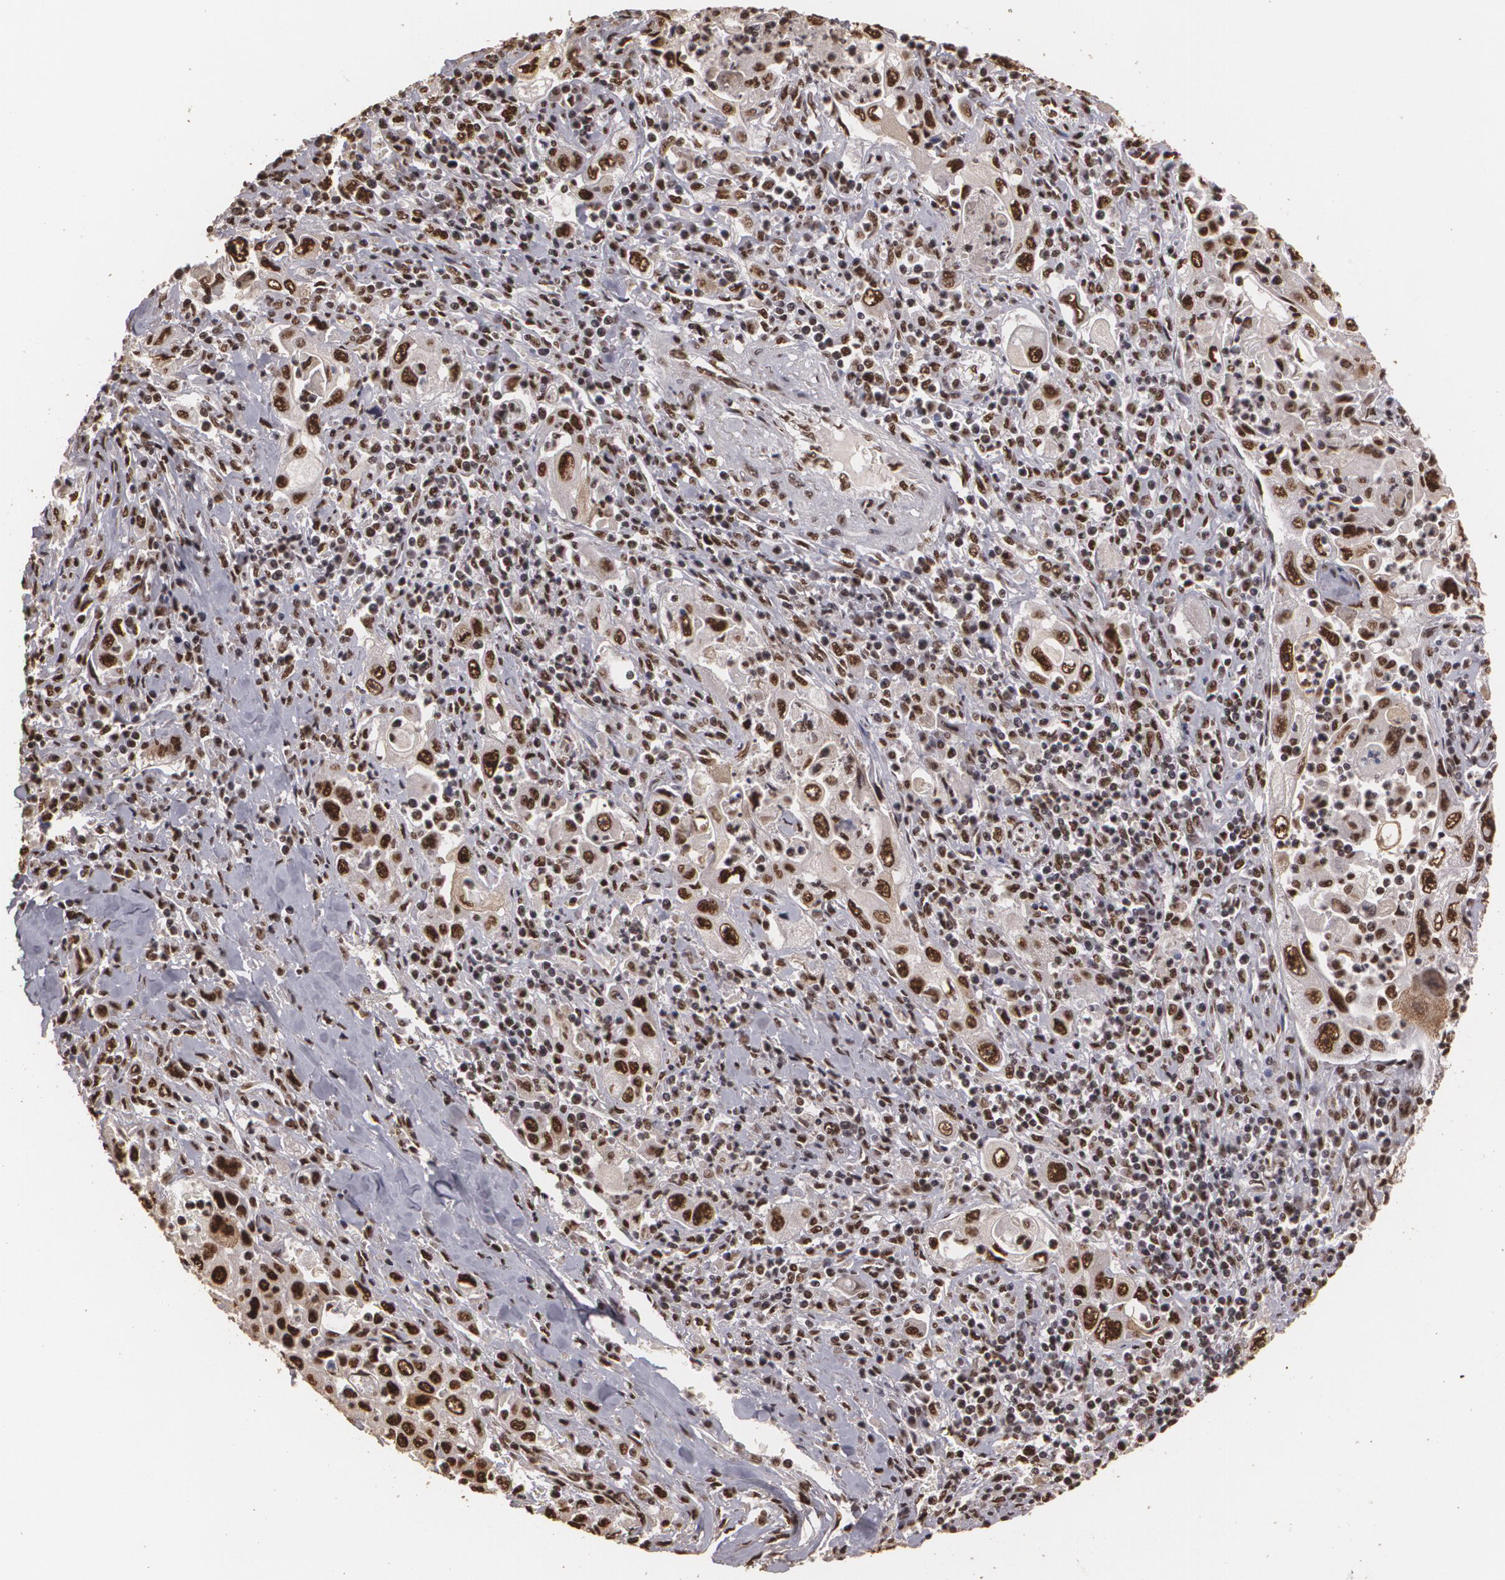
{"staining": {"intensity": "strong", "quantity": ">75%", "location": "cytoplasmic/membranous,nuclear"}, "tissue": "pancreatic cancer", "cell_type": "Tumor cells", "image_type": "cancer", "snomed": [{"axis": "morphology", "description": "Adenocarcinoma, NOS"}, {"axis": "topography", "description": "Pancreas"}], "caption": "Pancreatic cancer stained for a protein shows strong cytoplasmic/membranous and nuclear positivity in tumor cells.", "gene": "RCOR1", "patient": {"sex": "male", "age": 70}}